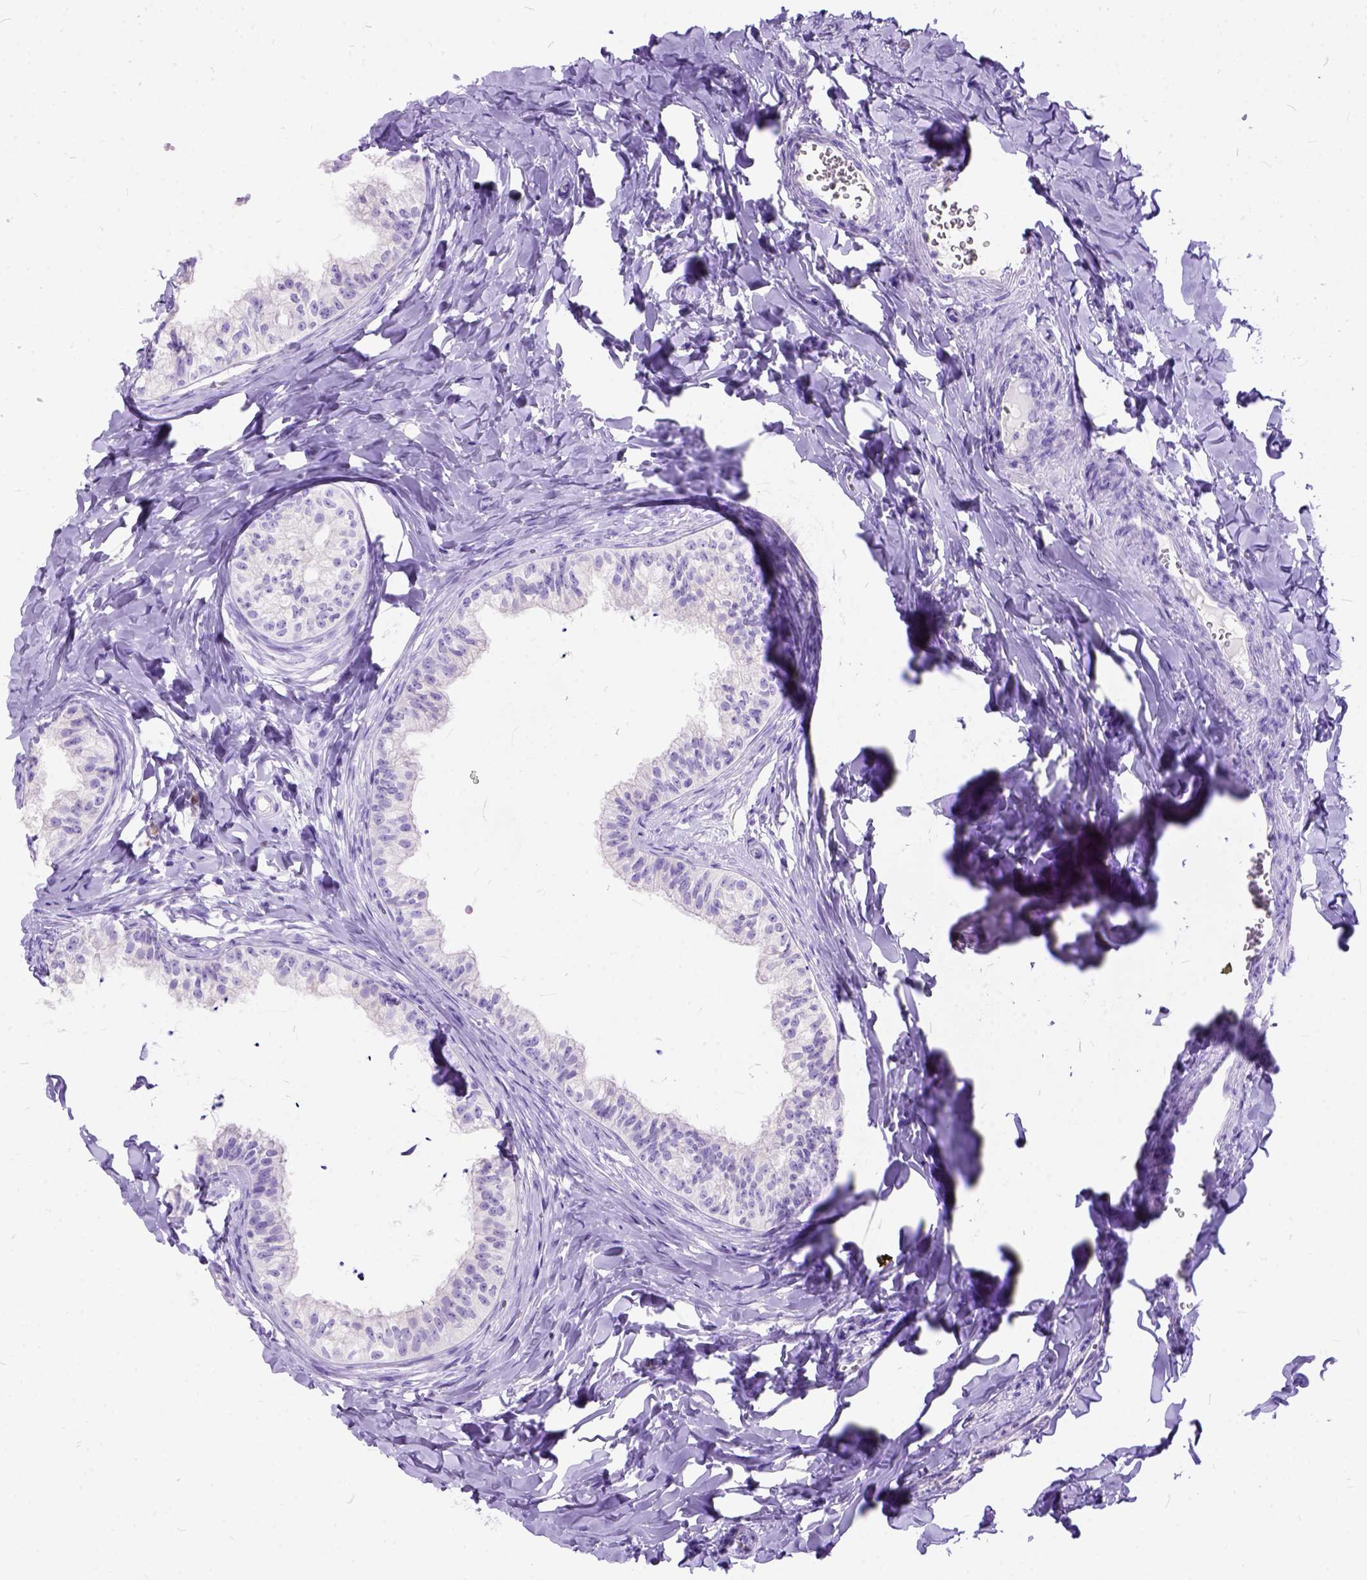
{"staining": {"intensity": "negative", "quantity": "none", "location": "none"}, "tissue": "epididymis", "cell_type": "Glandular cells", "image_type": "normal", "snomed": [{"axis": "morphology", "description": "Normal tissue, NOS"}, {"axis": "topography", "description": "Epididymis"}], "caption": "IHC of benign human epididymis displays no positivity in glandular cells.", "gene": "C1QTNF3", "patient": {"sex": "male", "age": 24}}